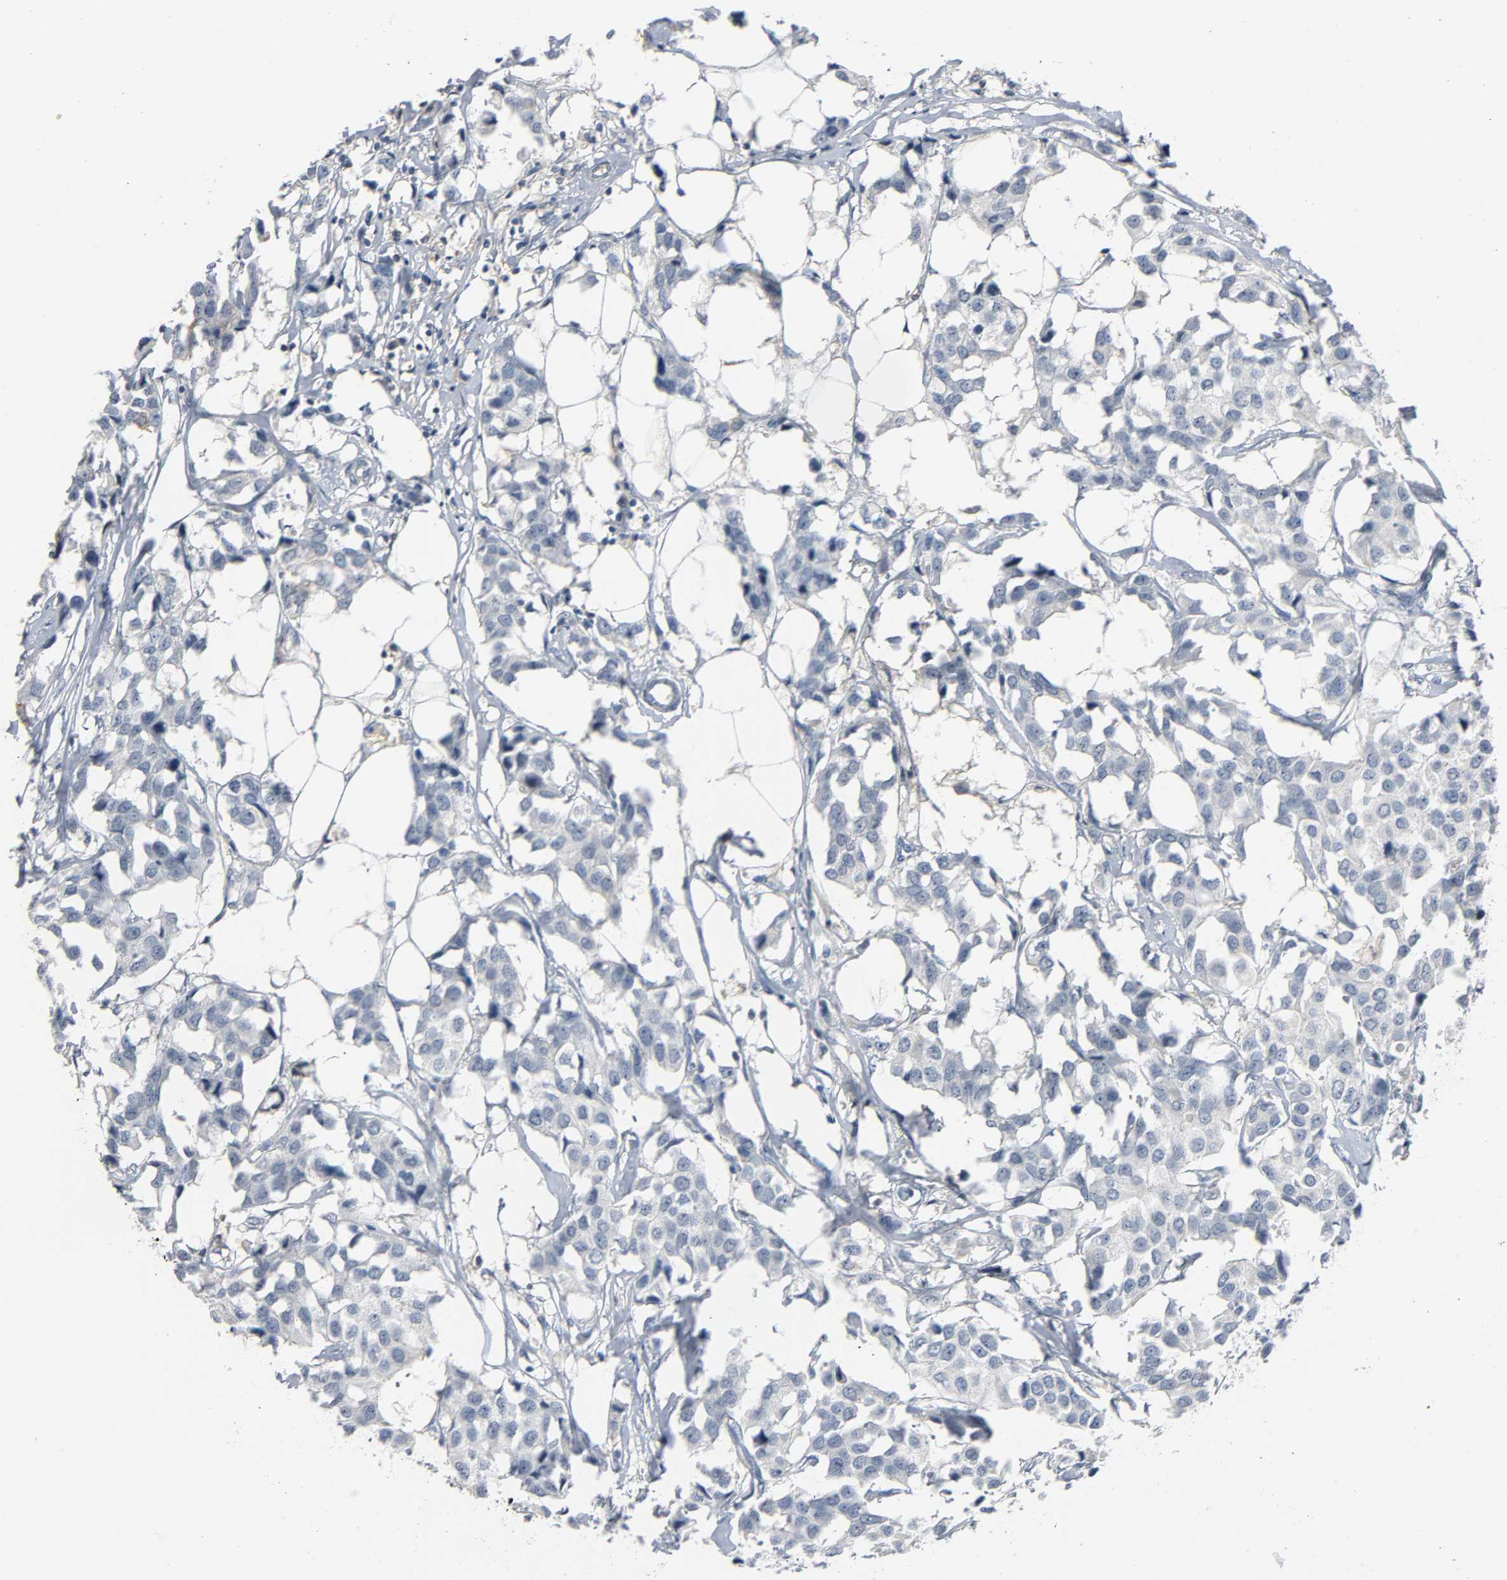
{"staining": {"intensity": "negative", "quantity": "none", "location": "none"}, "tissue": "breast cancer", "cell_type": "Tumor cells", "image_type": "cancer", "snomed": [{"axis": "morphology", "description": "Duct carcinoma"}, {"axis": "topography", "description": "Breast"}], "caption": "Tumor cells are negative for brown protein staining in breast intraductal carcinoma. (Stains: DAB IHC with hematoxylin counter stain, Microscopy: brightfield microscopy at high magnification).", "gene": "CD4", "patient": {"sex": "female", "age": 80}}